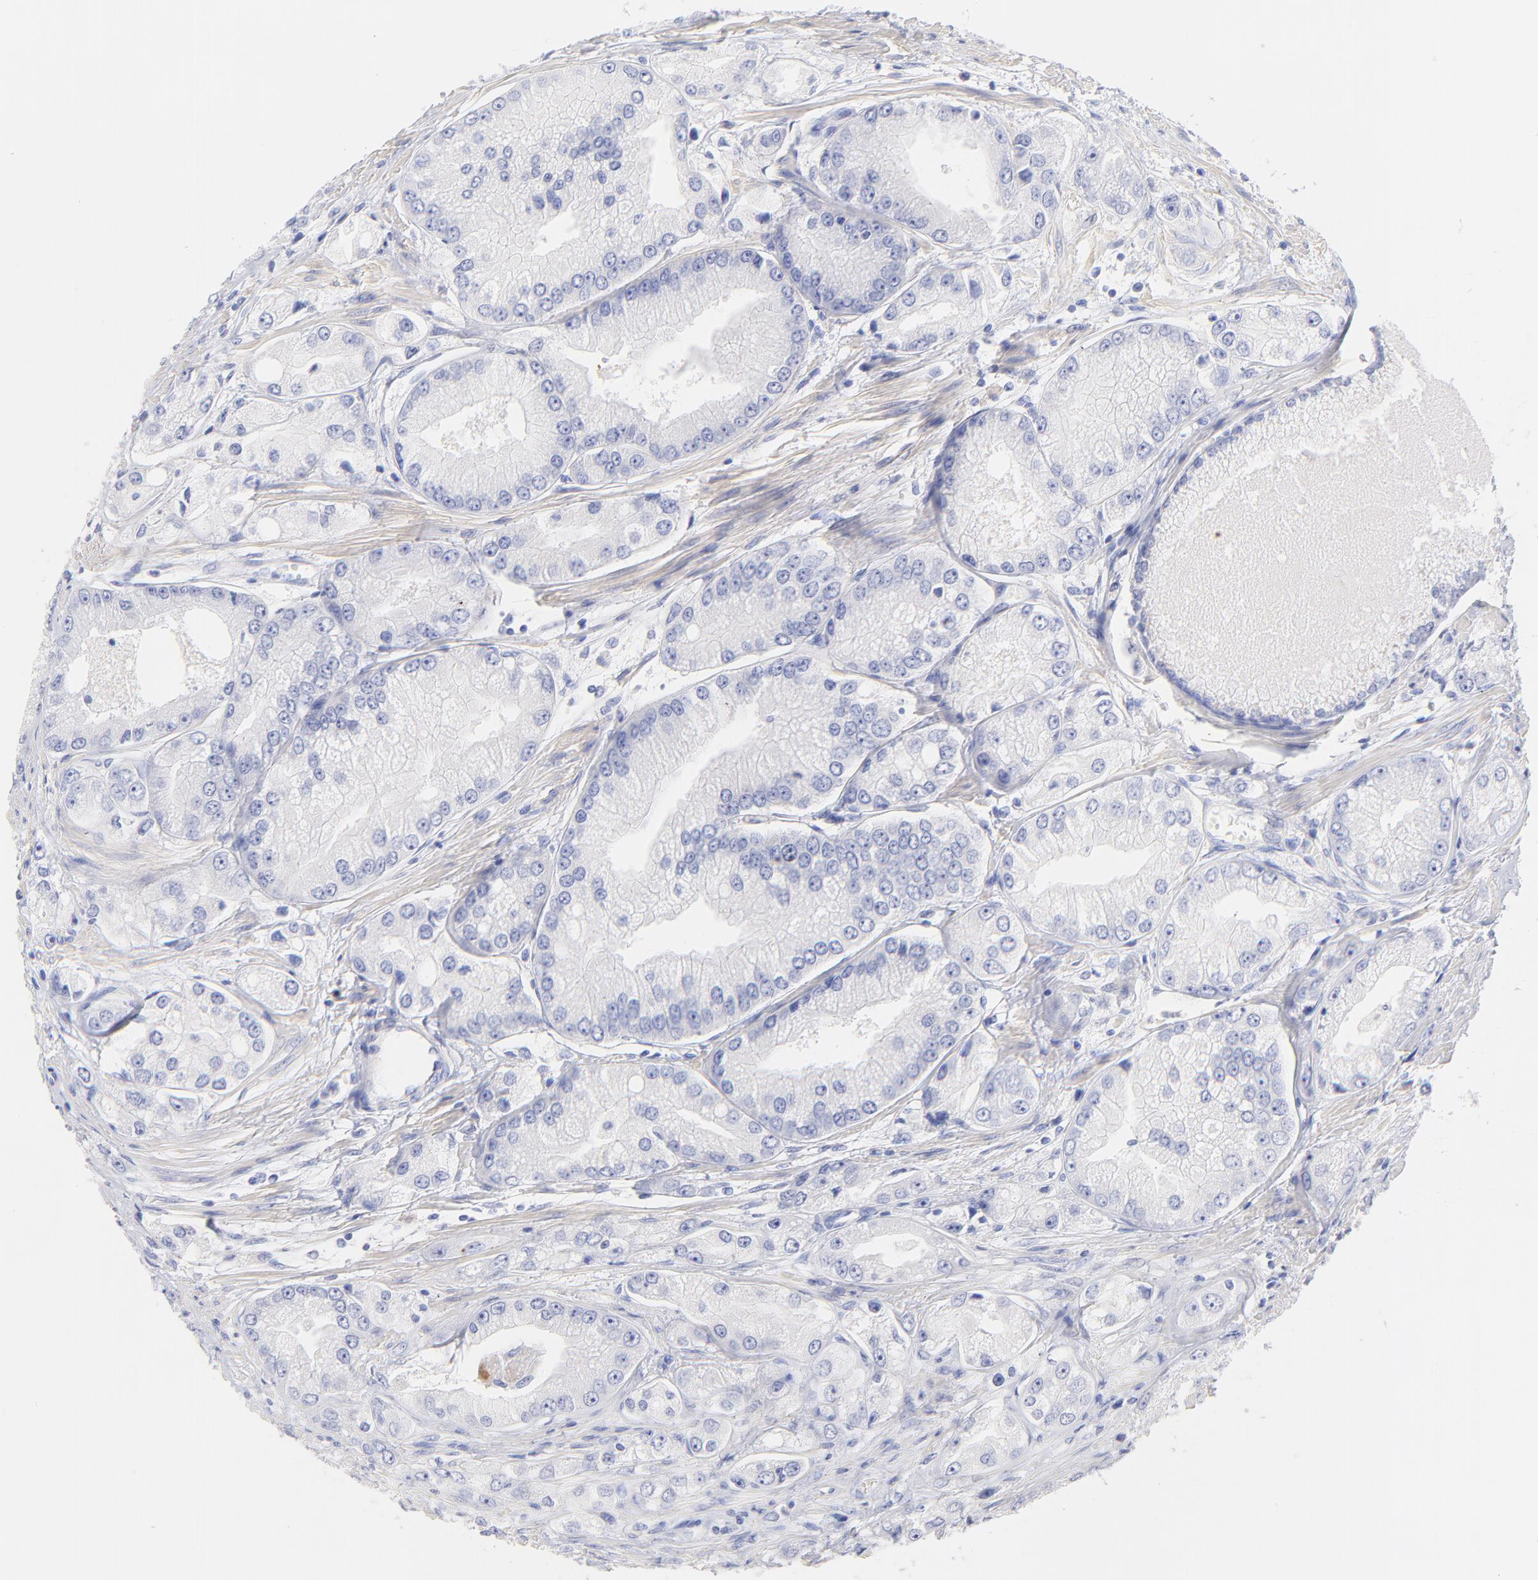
{"staining": {"intensity": "negative", "quantity": "none", "location": "none"}, "tissue": "prostate cancer", "cell_type": "Tumor cells", "image_type": "cancer", "snomed": [{"axis": "morphology", "description": "Adenocarcinoma, Medium grade"}, {"axis": "topography", "description": "Prostate"}], "caption": "Tumor cells are negative for protein expression in human prostate cancer. Brightfield microscopy of immunohistochemistry stained with DAB (3,3'-diaminobenzidine) (brown) and hematoxylin (blue), captured at high magnification.", "gene": "C1QTNF6", "patient": {"sex": "male", "age": 72}}